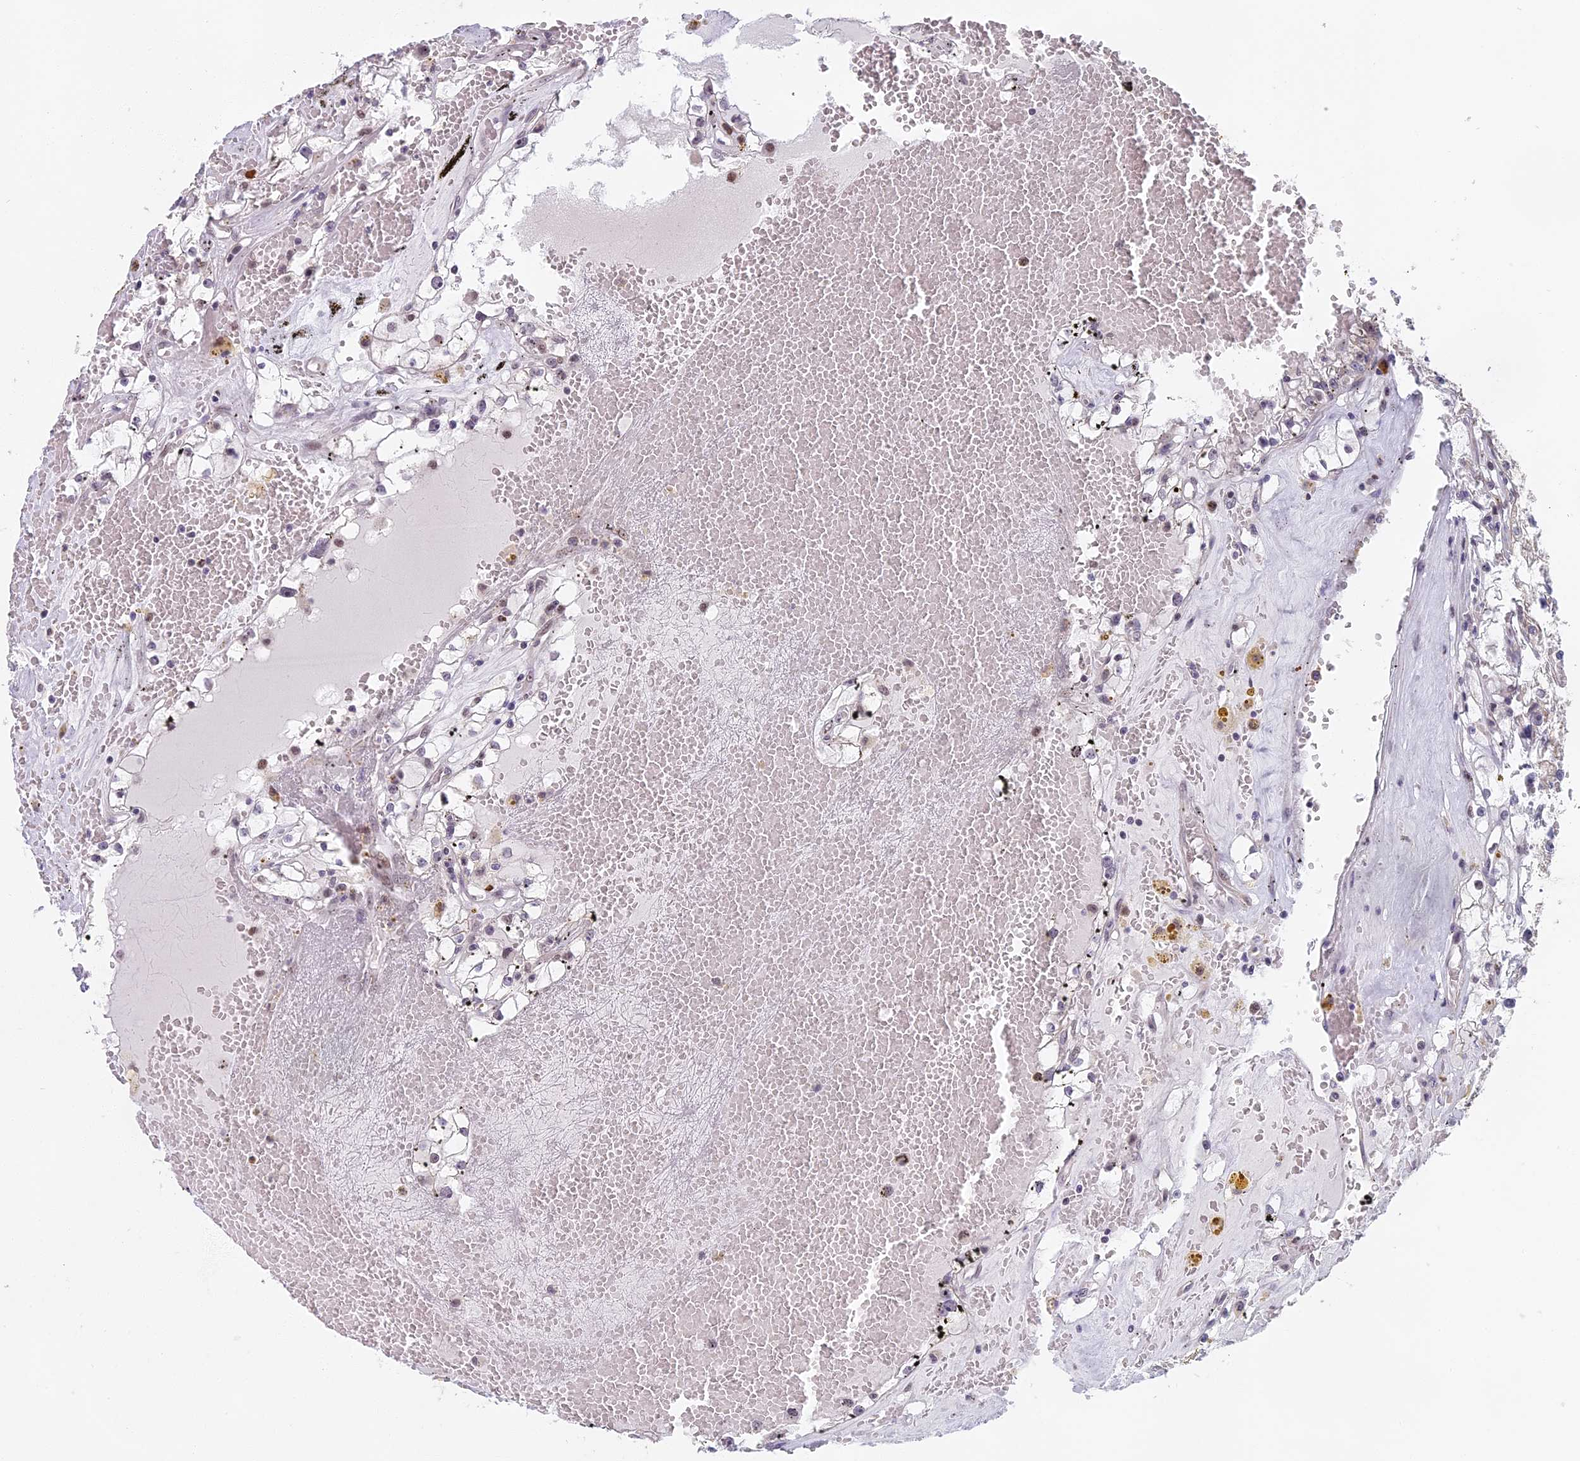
{"staining": {"intensity": "negative", "quantity": "none", "location": "none"}, "tissue": "renal cancer", "cell_type": "Tumor cells", "image_type": "cancer", "snomed": [{"axis": "morphology", "description": "Adenocarcinoma, NOS"}, {"axis": "topography", "description": "Kidney"}], "caption": "This is an IHC image of human renal adenocarcinoma. There is no positivity in tumor cells.", "gene": "MORF4L1", "patient": {"sex": "male", "age": 56}}